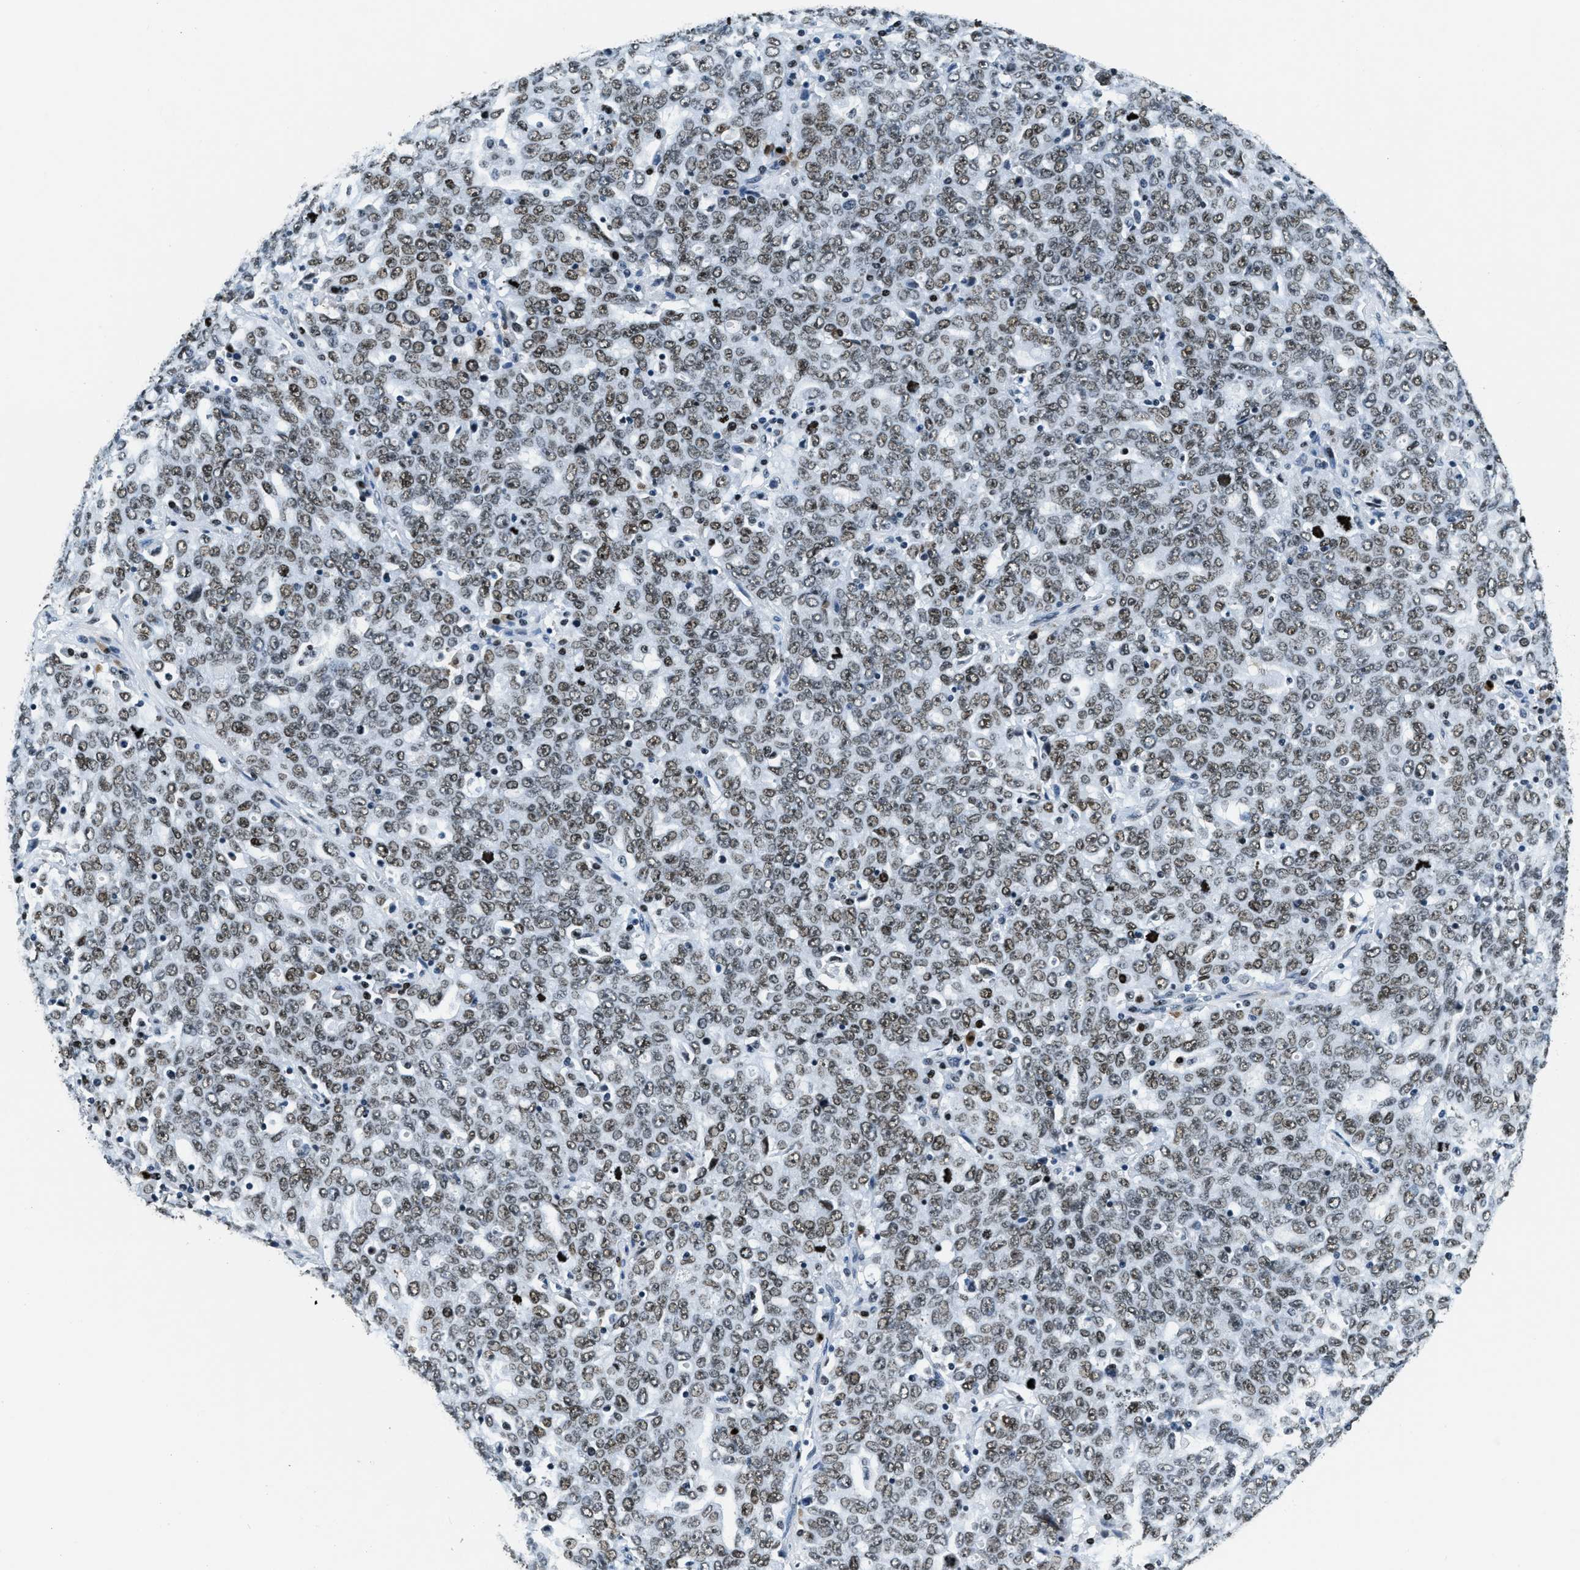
{"staining": {"intensity": "moderate", "quantity": ">75%", "location": "nuclear"}, "tissue": "ovarian cancer", "cell_type": "Tumor cells", "image_type": "cancer", "snomed": [{"axis": "morphology", "description": "Carcinoma, endometroid"}, {"axis": "topography", "description": "Ovary"}], "caption": "Immunohistochemistry of human ovarian cancer reveals medium levels of moderate nuclear positivity in approximately >75% of tumor cells.", "gene": "TOP1", "patient": {"sex": "female", "age": 62}}